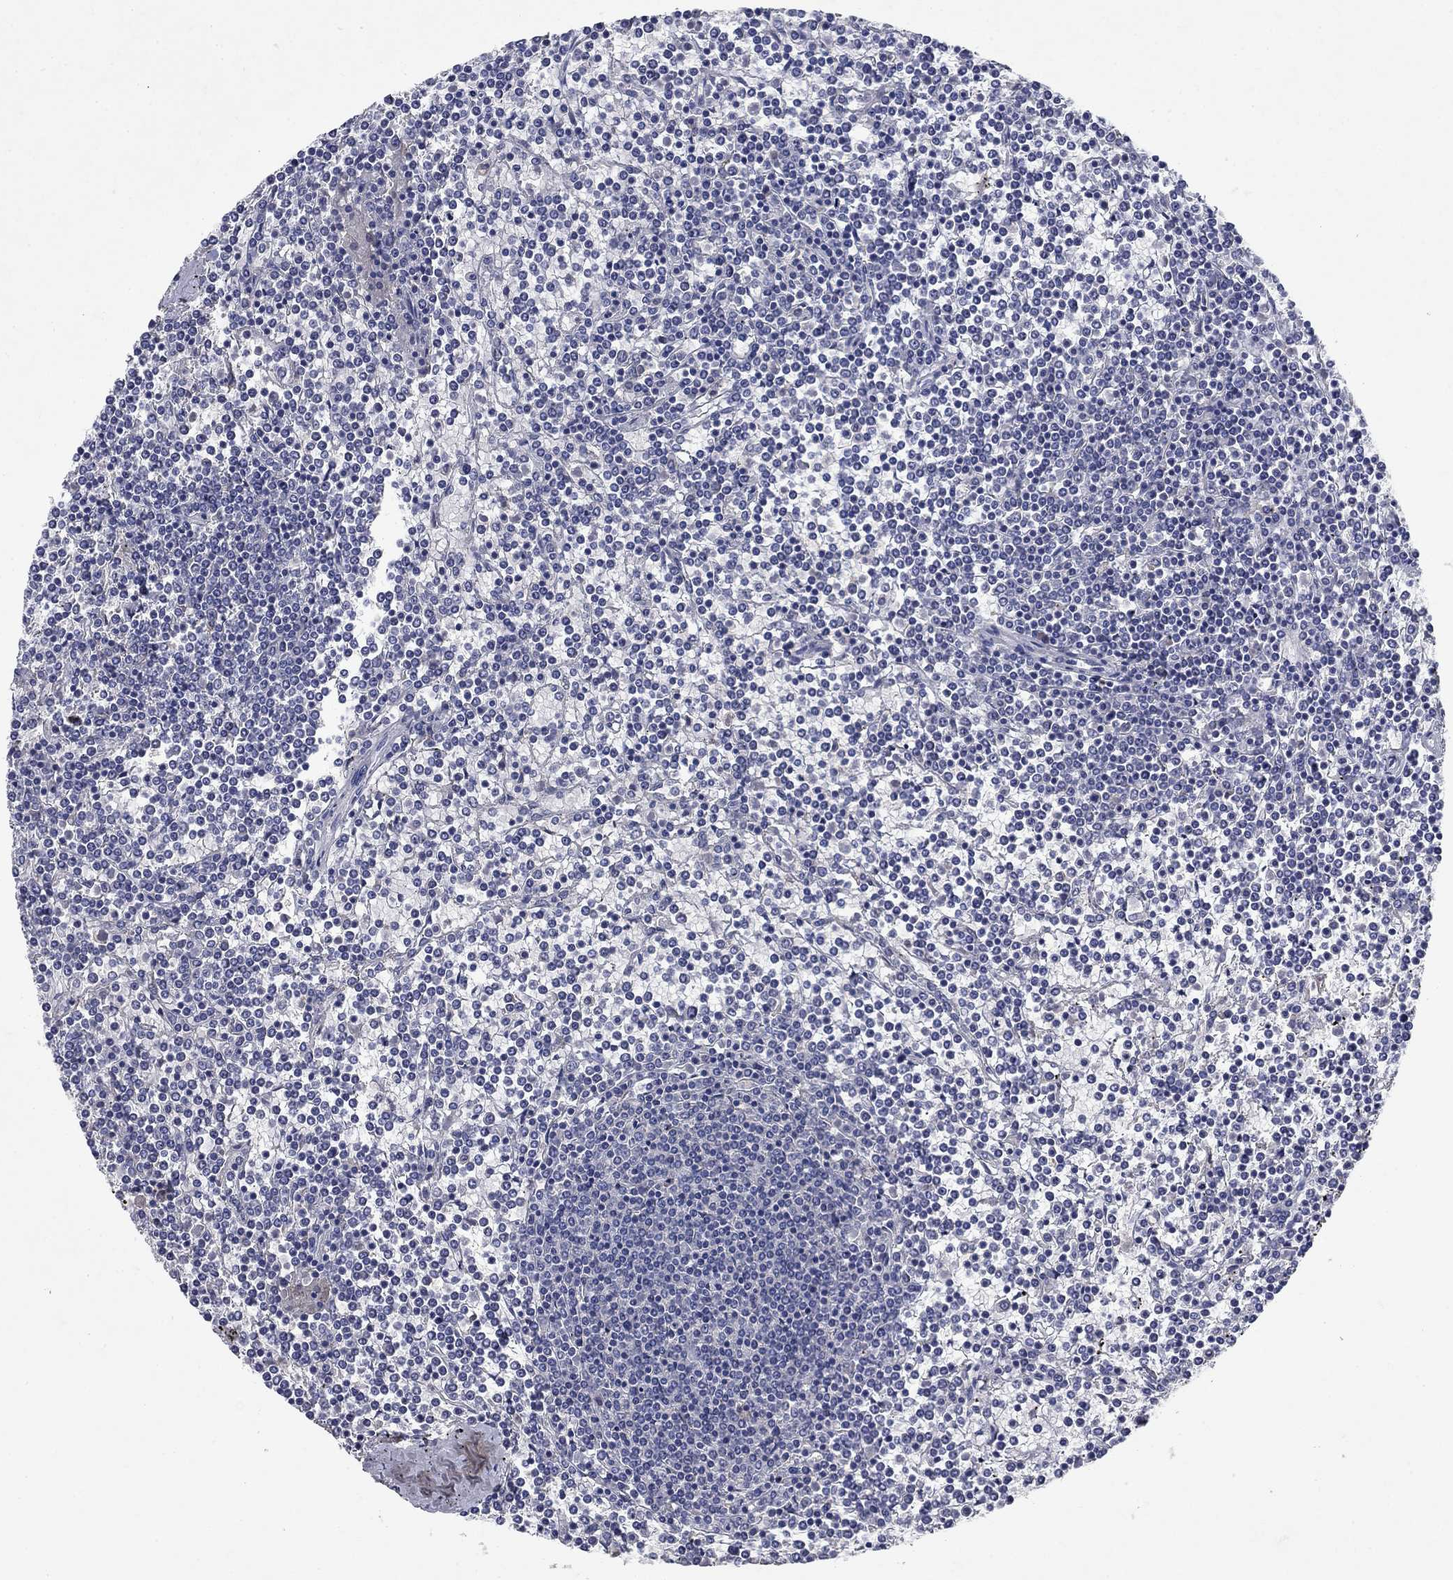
{"staining": {"intensity": "negative", "quantity": "none", "location": "none"}, "tissue": "lymphoma", "cell_type": "Tumor cells", "image_type": "cancer", "snomed": [{"axis": "morphology", "description": "Malignant lymphoma, non-Hodgkin's type, Low grade"}, {"axis": "topography", "description": "Spleen"}], "caption": "Immunohistochemical staining of human malignant lymphoma, non-Hodgkin's type (low-grade) reveals no significant positivity in tumor cells. (Brightfield microscopy of DAB immunohistochemistry (IHC) at high magnification).", "gene": "SULT2B1", "patient": {"sex": "female", "age": 19}}